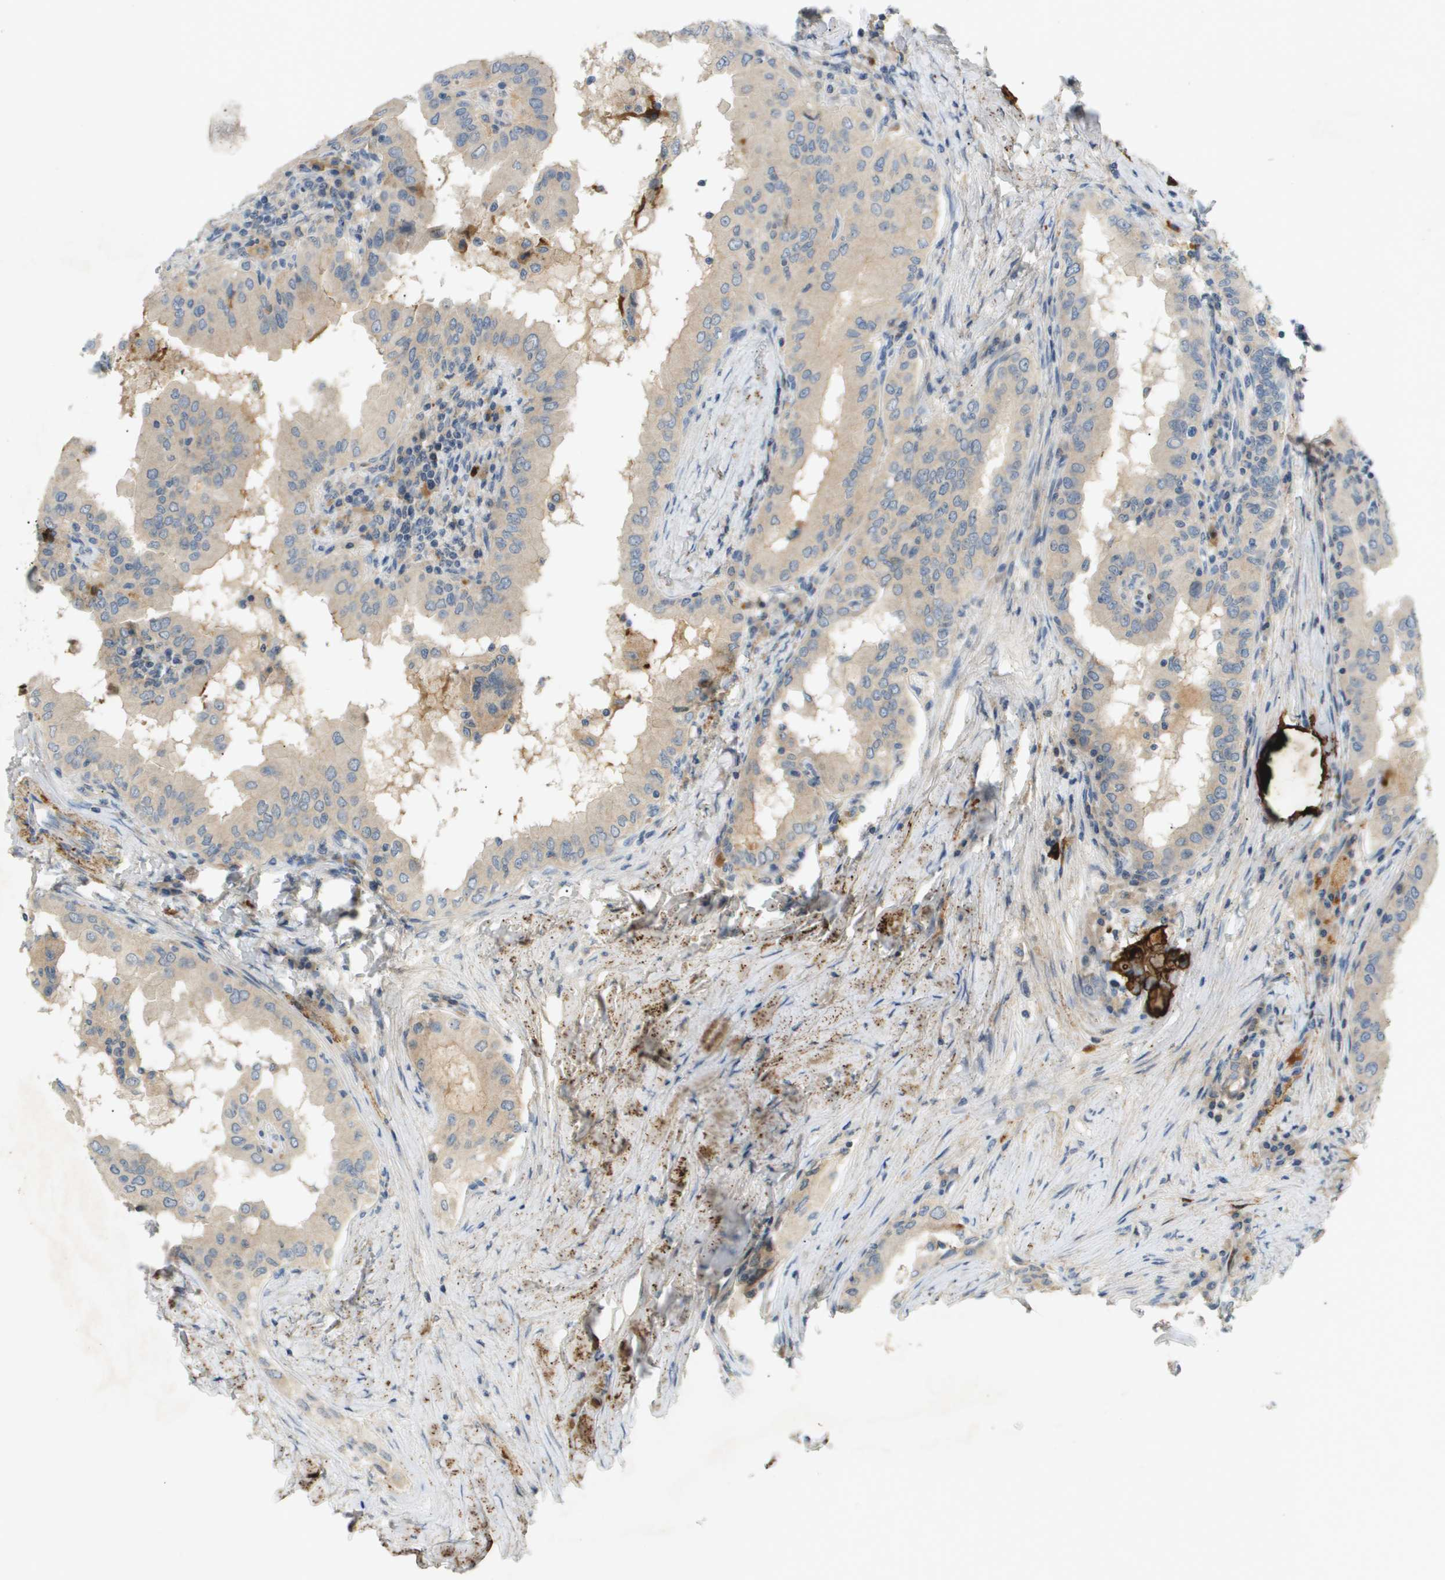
{"staining": {"intensity": "negative", "quantity": "none", "location": "none"}, "tissue": "thyroid cancer", "cell_type": "Tumor cells", "image_type": "cancer", "snomed": [{"axis": "morphology", "description": "Papillary adenocarcinoma, NOS"}, {"axis": "topography", "description": "Thyroid gland"}], "caption": "IHC photomicrograph of thyroid papillary adenocarcinoma stained for a protein (brown), which demonstrates no staining in tumor cells.", "gene": "VTN", "patient": {"sex": "male", "age": 33}}